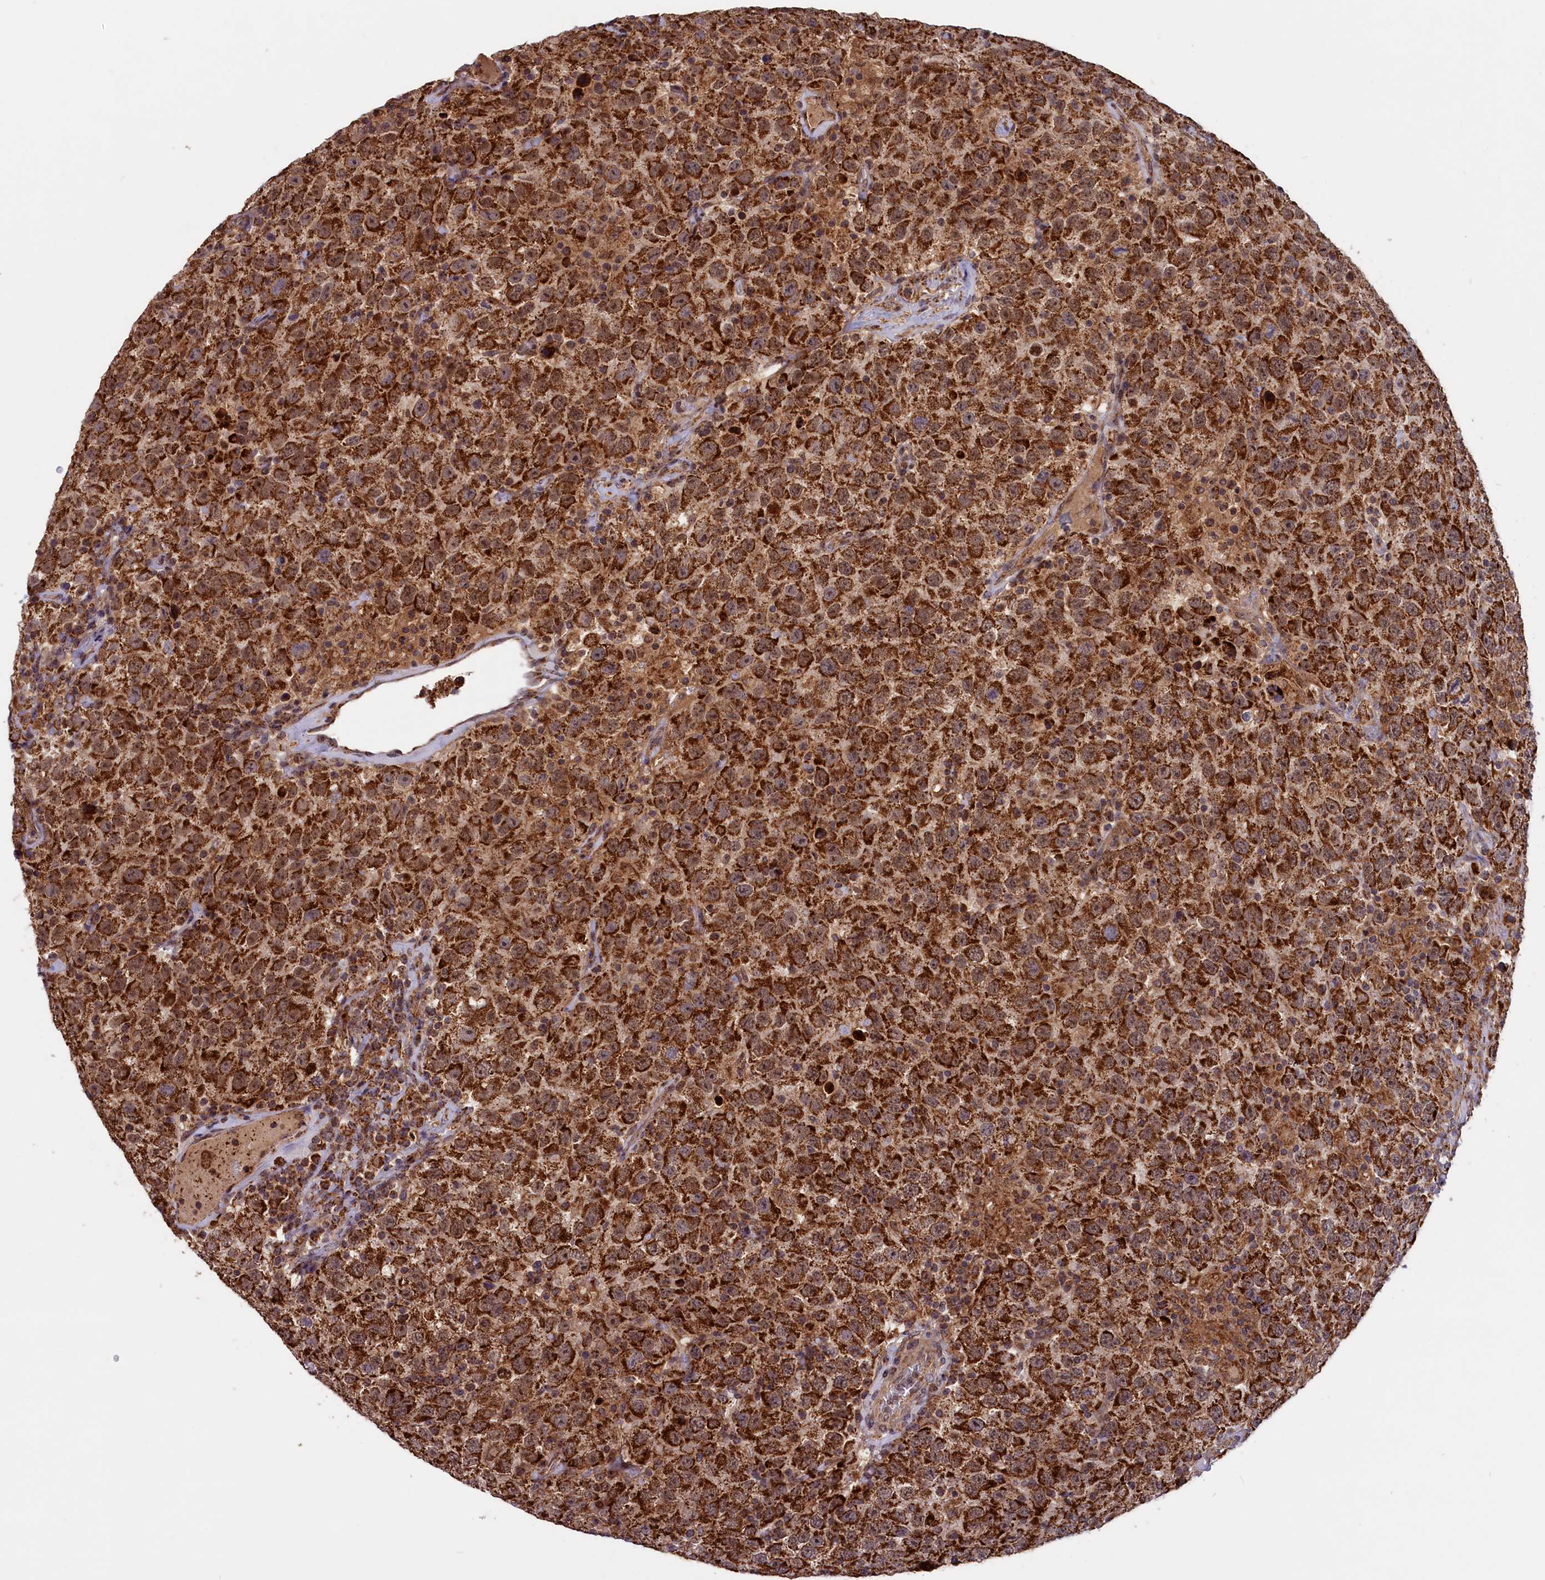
{"staining": {"intensity": "strong", "quantity": ">75%", "location": "cytoplasmic/membranous"}, "tissue": "testis cancer", "cell_type": "Tumor cells", "image_type": "cancer", "snomed": [{"axis": "morphology", "description": "Seminoma, NOS"}, {"axis": "topography", "description": "Testis"}], "caption": "Immunohistochemistry micrograph of neoplastic tissue: human testis cancer stained using immunohistochemistry demonstrates high levels of strong protein expression localized specifically in the cytoplasmic/membranous of tumor cells, appearing as a cytoplasmic/membranous brown color.", "gene": "DUS3L", "patient": {"sex": "male", "age": 41}}